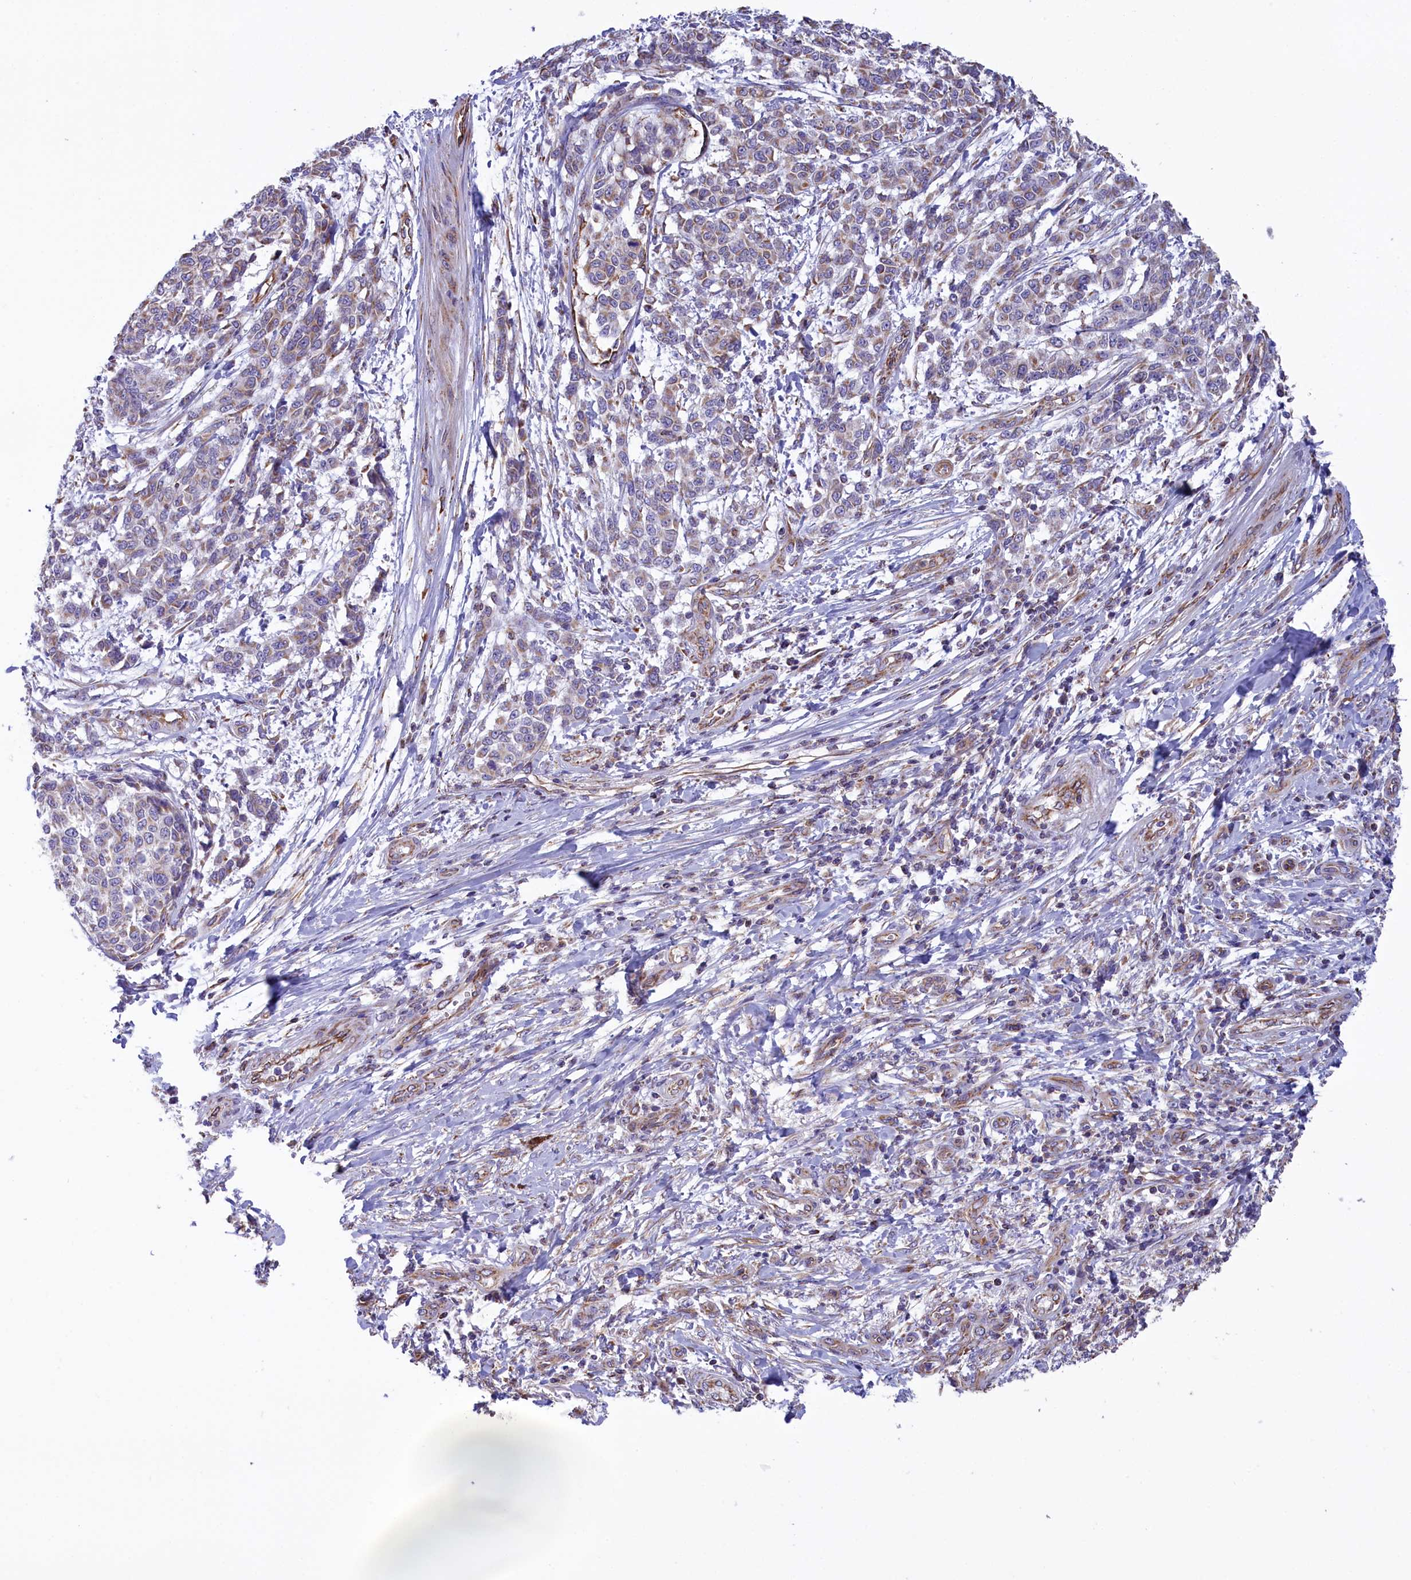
{"staining": {"intensity": "weak", "quantity": "<25%", "location": "cytoplasmic/membranous"}, "tissue": "melanoma", "cell_type": "Tumor cells", "image_type": "cancer", "snomed": [{"axis": "morphology", "description": "Malignant melanoma, NOS"}, {"axis": "topography", "description": "Skin"}], "caption": "There is no significant staining in tumor cells of malignant melanoma. The staining was performed using DAB (3,3'-diaminobenzidine) to visualize the protein expression in brown, while the nuclei were stained in blue with hematoxylin (Magnification: 20x).", "gene": "GATB", "patient": {"sex": "male", "age": 49}}